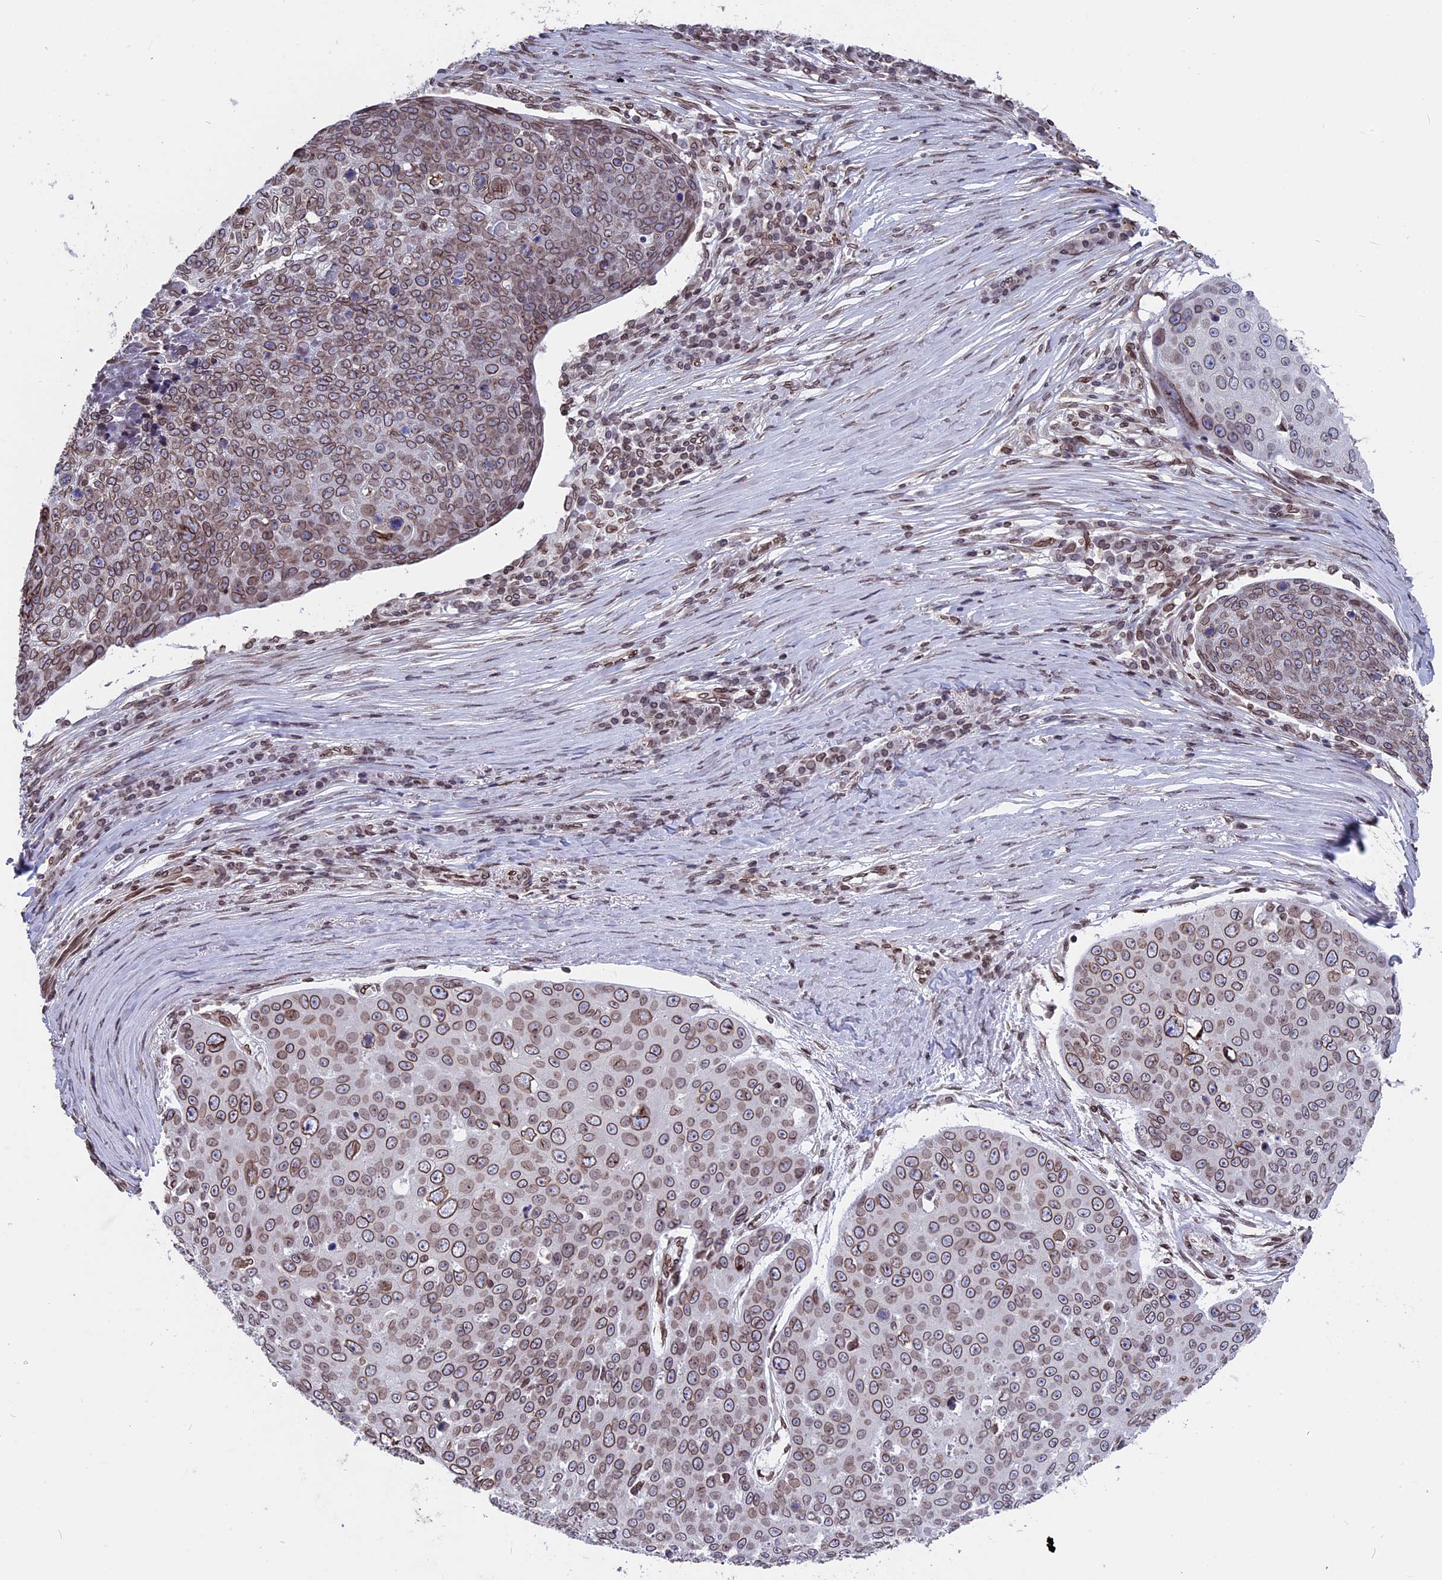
{"staining": {"intensity": "moderate", "quantity": ">75%", "location": "cytoplasmic/membranous,nuclear"}, "tissue": "skin cancer", "cell_type": "Tumor cells", "image_type": "cancer", "snomed": [{"axis": "morphology", "description": "Squamous cell carcinoma, NOS"}, {"axis": "topography", "description": "Skin"}], "caption": "Protein staining of squamous cell carcinoma (skin) tissue exhibits moderate cytoplasmic/membranous and nuclear staining in approximately >75% of tumor cells.", "gene": "PTCHD4", "patient": {"sex": "male", "age": 71}}